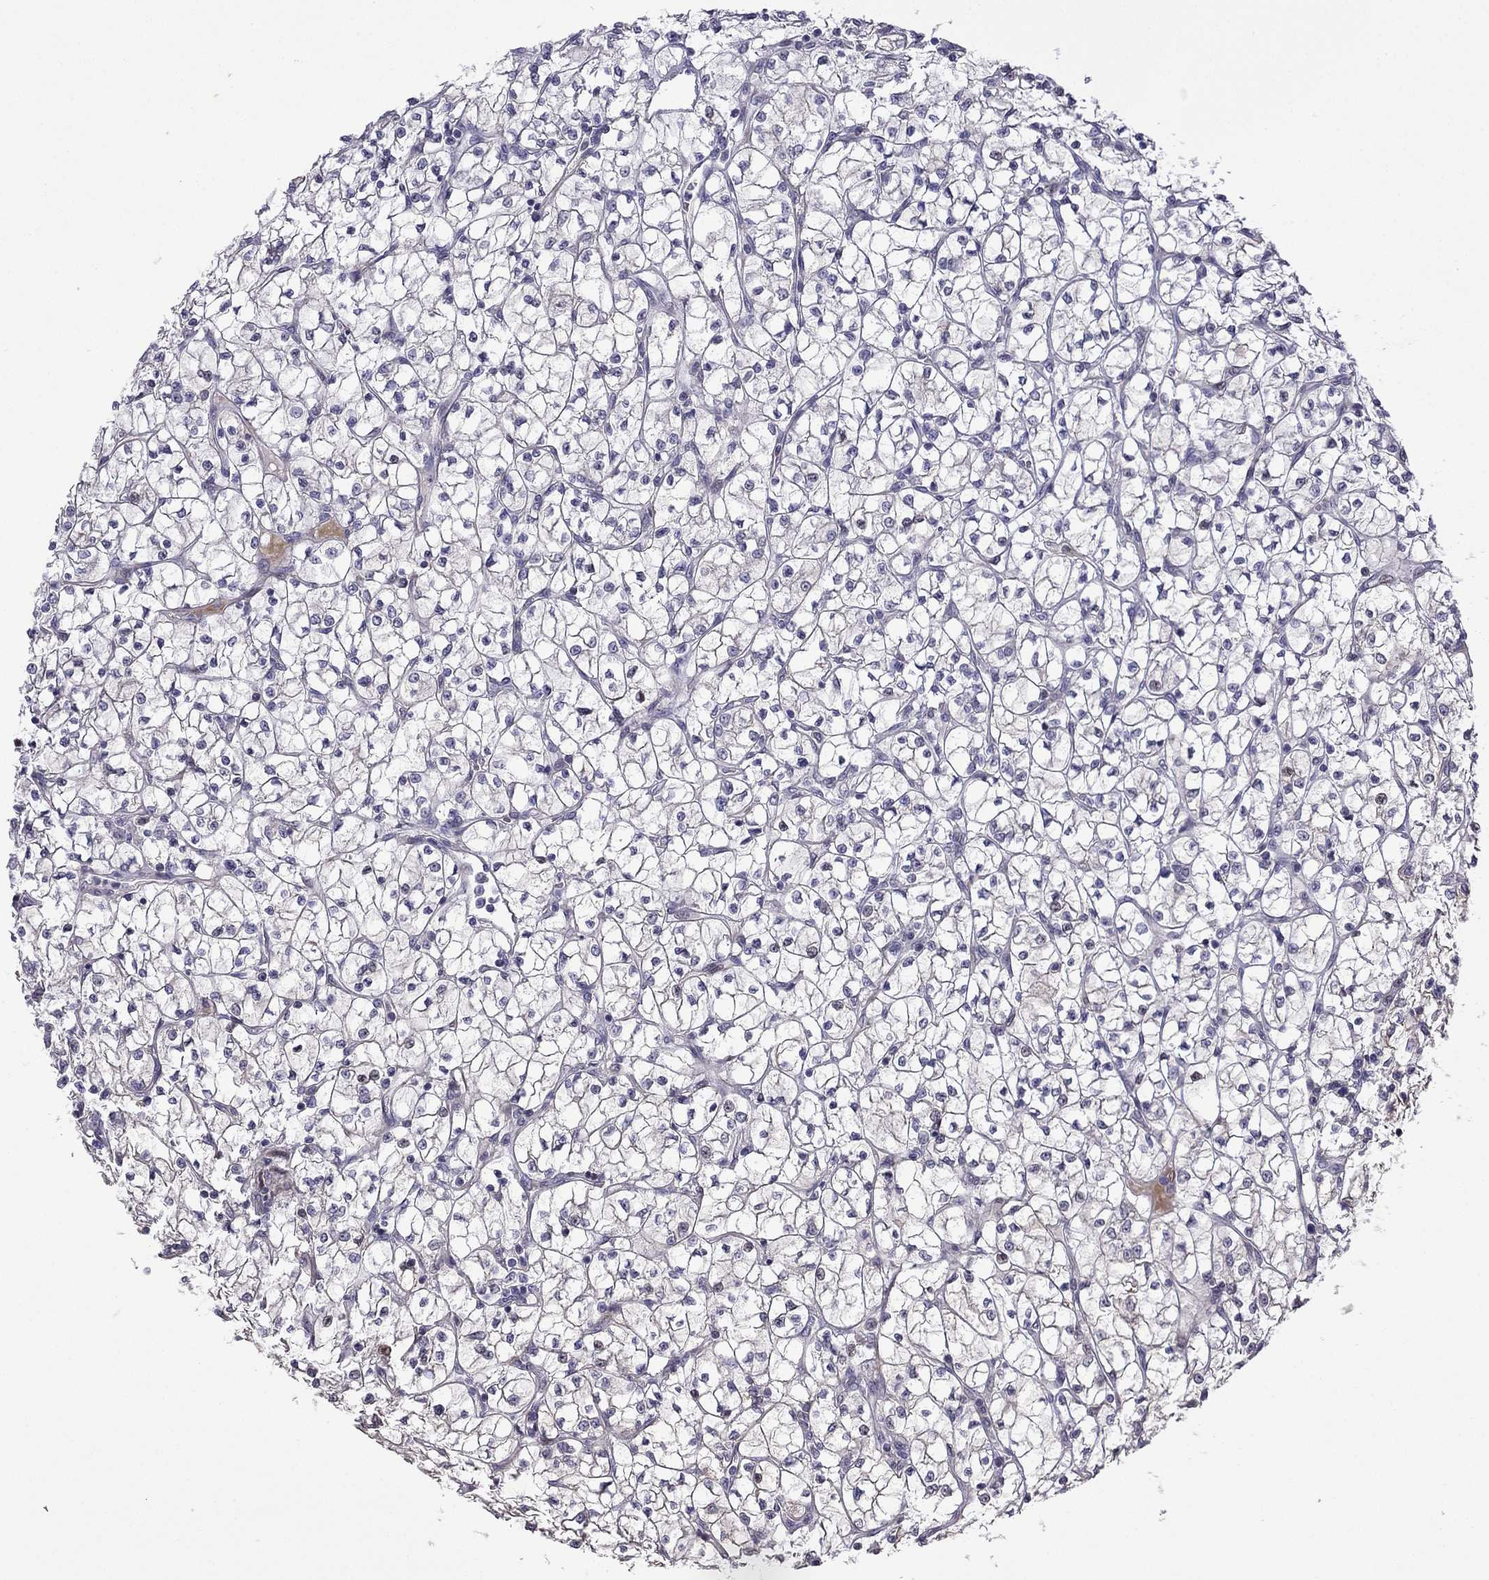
{"staining": {"intensity": "negative", "quantity": "none", "location": "none"}, "tissue": "renal cancer", "cell_type": "Tumor cells", "image_type": "cancer", "snomed": [{"axis": "morphology", "description": "Adenocarcinoma, NOS"}, {"axis": "topography", "description": "Kidney"}], "caption": "Renal adenocarcinoma was stained to show a protein in brown. There is no significant staining in tumor cells. The staining is performed using DAB brown chromogen with nuclei counter-stained in using hematoxylin.", "gene": "CFAP70", "patient": {"sex": "female", "age": 64}}